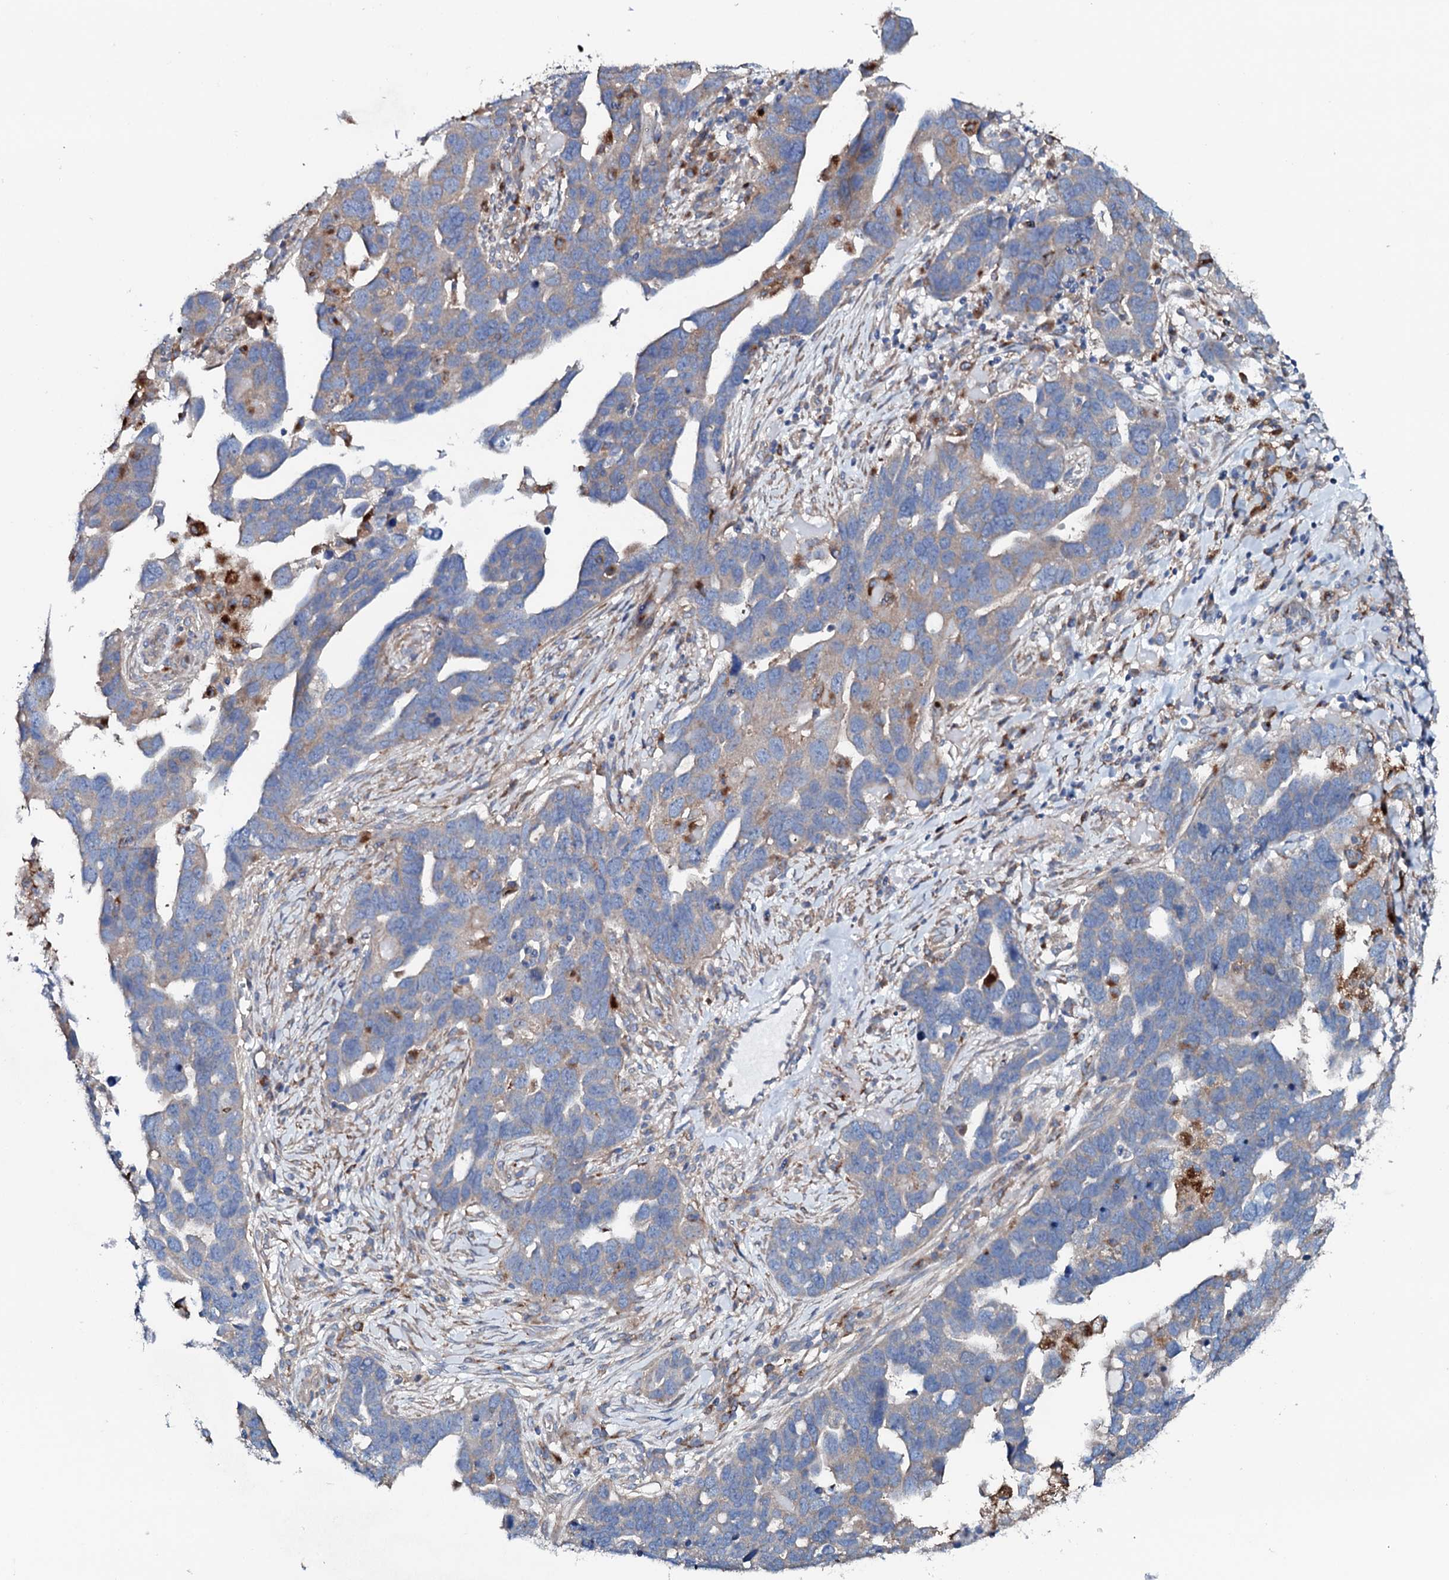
{"staining": {"intensity": "weak", "quantity": "<25%", "location": "cytoplasmic/membranous"}, "tissue": "ovarian cancer", "cell_type": "Tumor cells", "image_type": "cancer", "snomed": [{"axis": "morphology", "description": "Cystadenocarcinoma, serous, NOS"}, {"axis": "topography", "description": "Ovary"}], "caption": "Human ovarian cancer stained for a protein using IHC reveals no expression in tumor cells.", "gene": "P2RX4", "patient": {"sex": "female", "age": 54}}